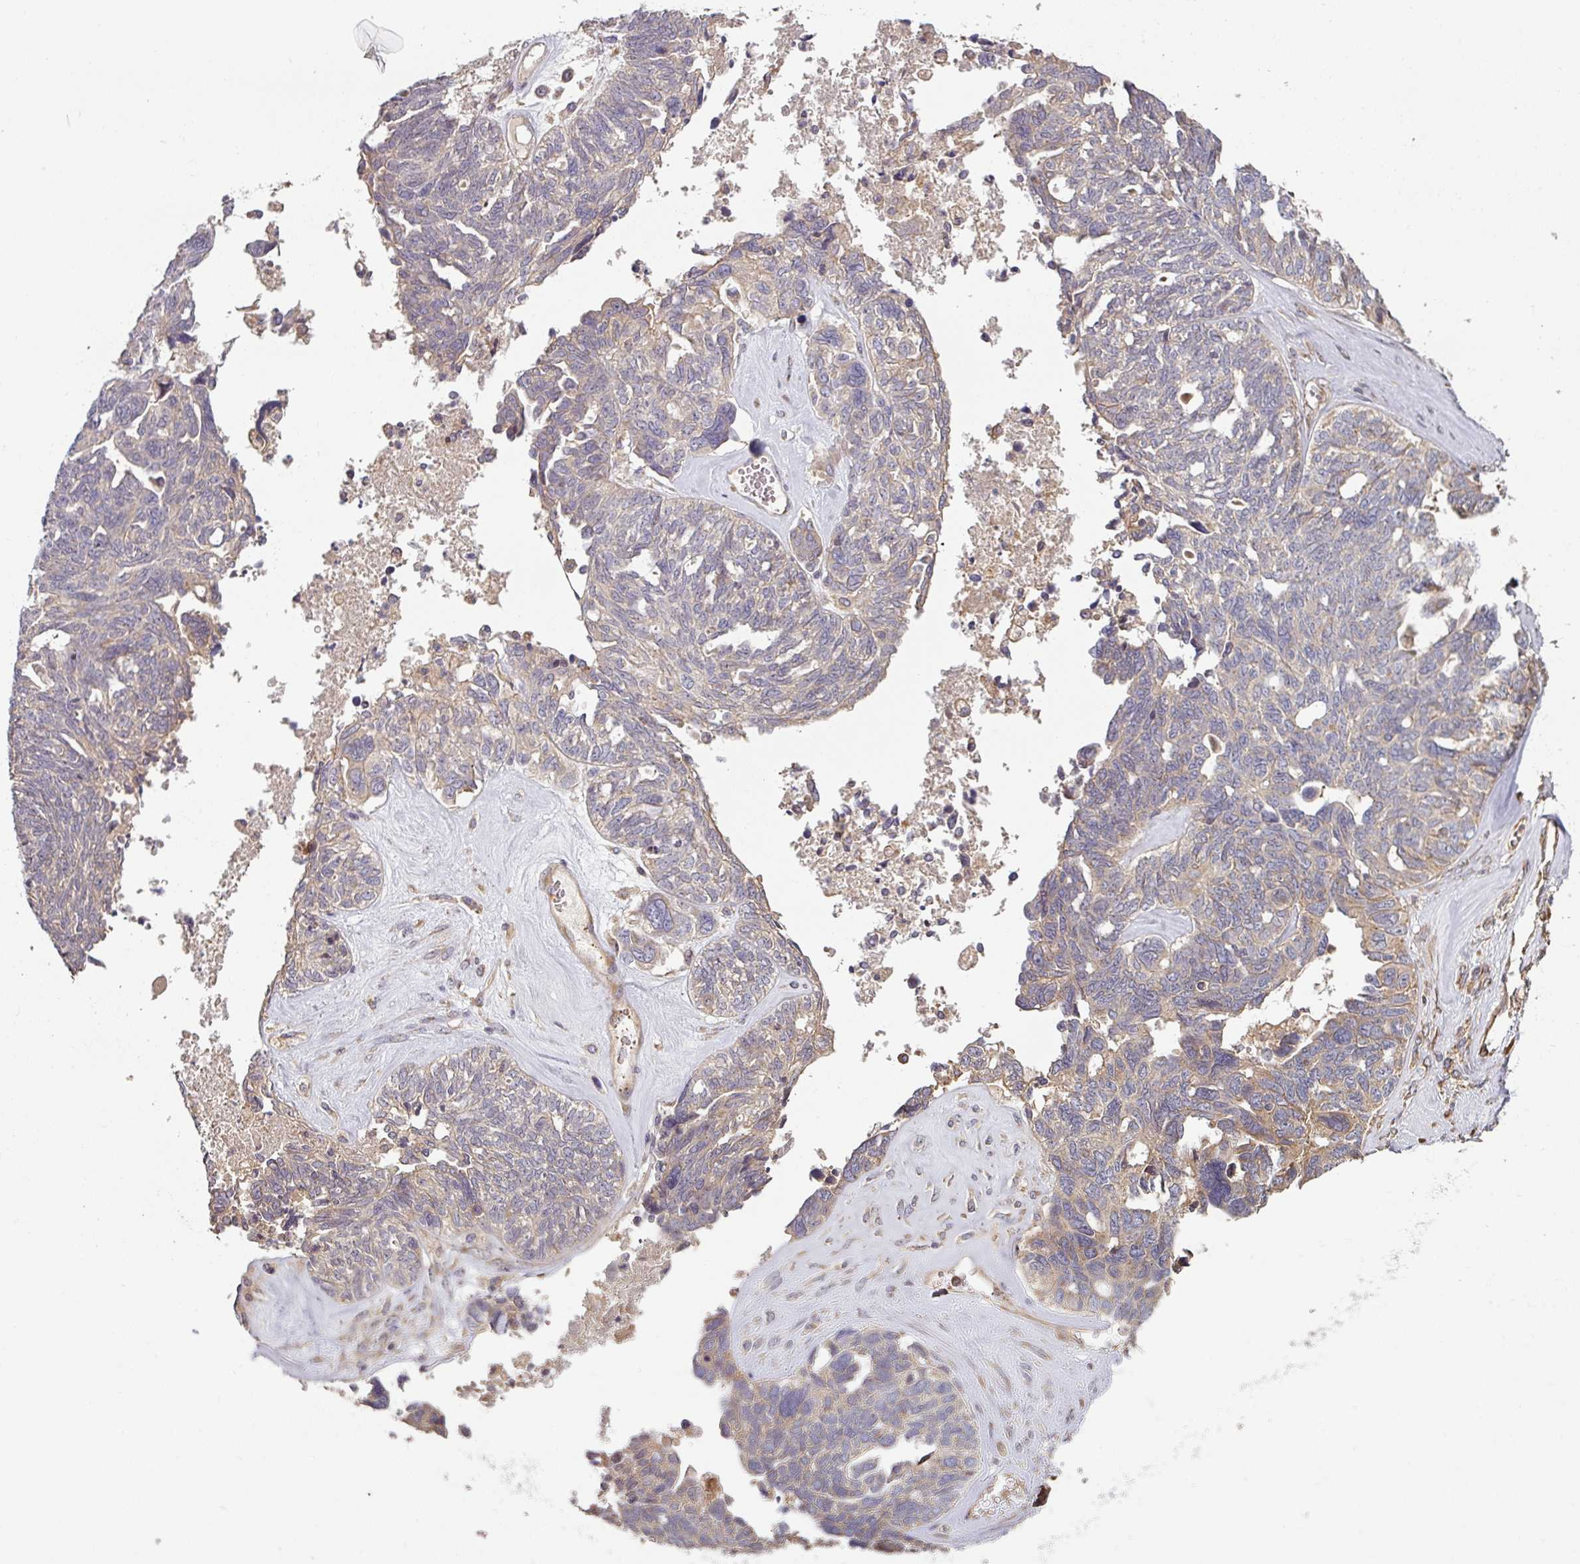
{"staining": {"intensity": "weak", "quantity": "<25%", "location": "cytoplasmic/membranous"}, "tissue": "ovarian cancer", "cell_type": "Tumor cells", "image_type": "cancer", "snomed": [{"axis": "morphology", "description": "Cystadenocarcinoma, serous, NOS"}, {"axis": "topography", "description": "Ovary"}], "caption": "Photomicrograph shows no protein expression in tumor cells of ovarian serous cystadenocarcinoma tissue. (DAB immunohistochemistry with hematoxylin counter stain).", "gene": "SIK1", "patient": {"sex": "female", "age": 79}}